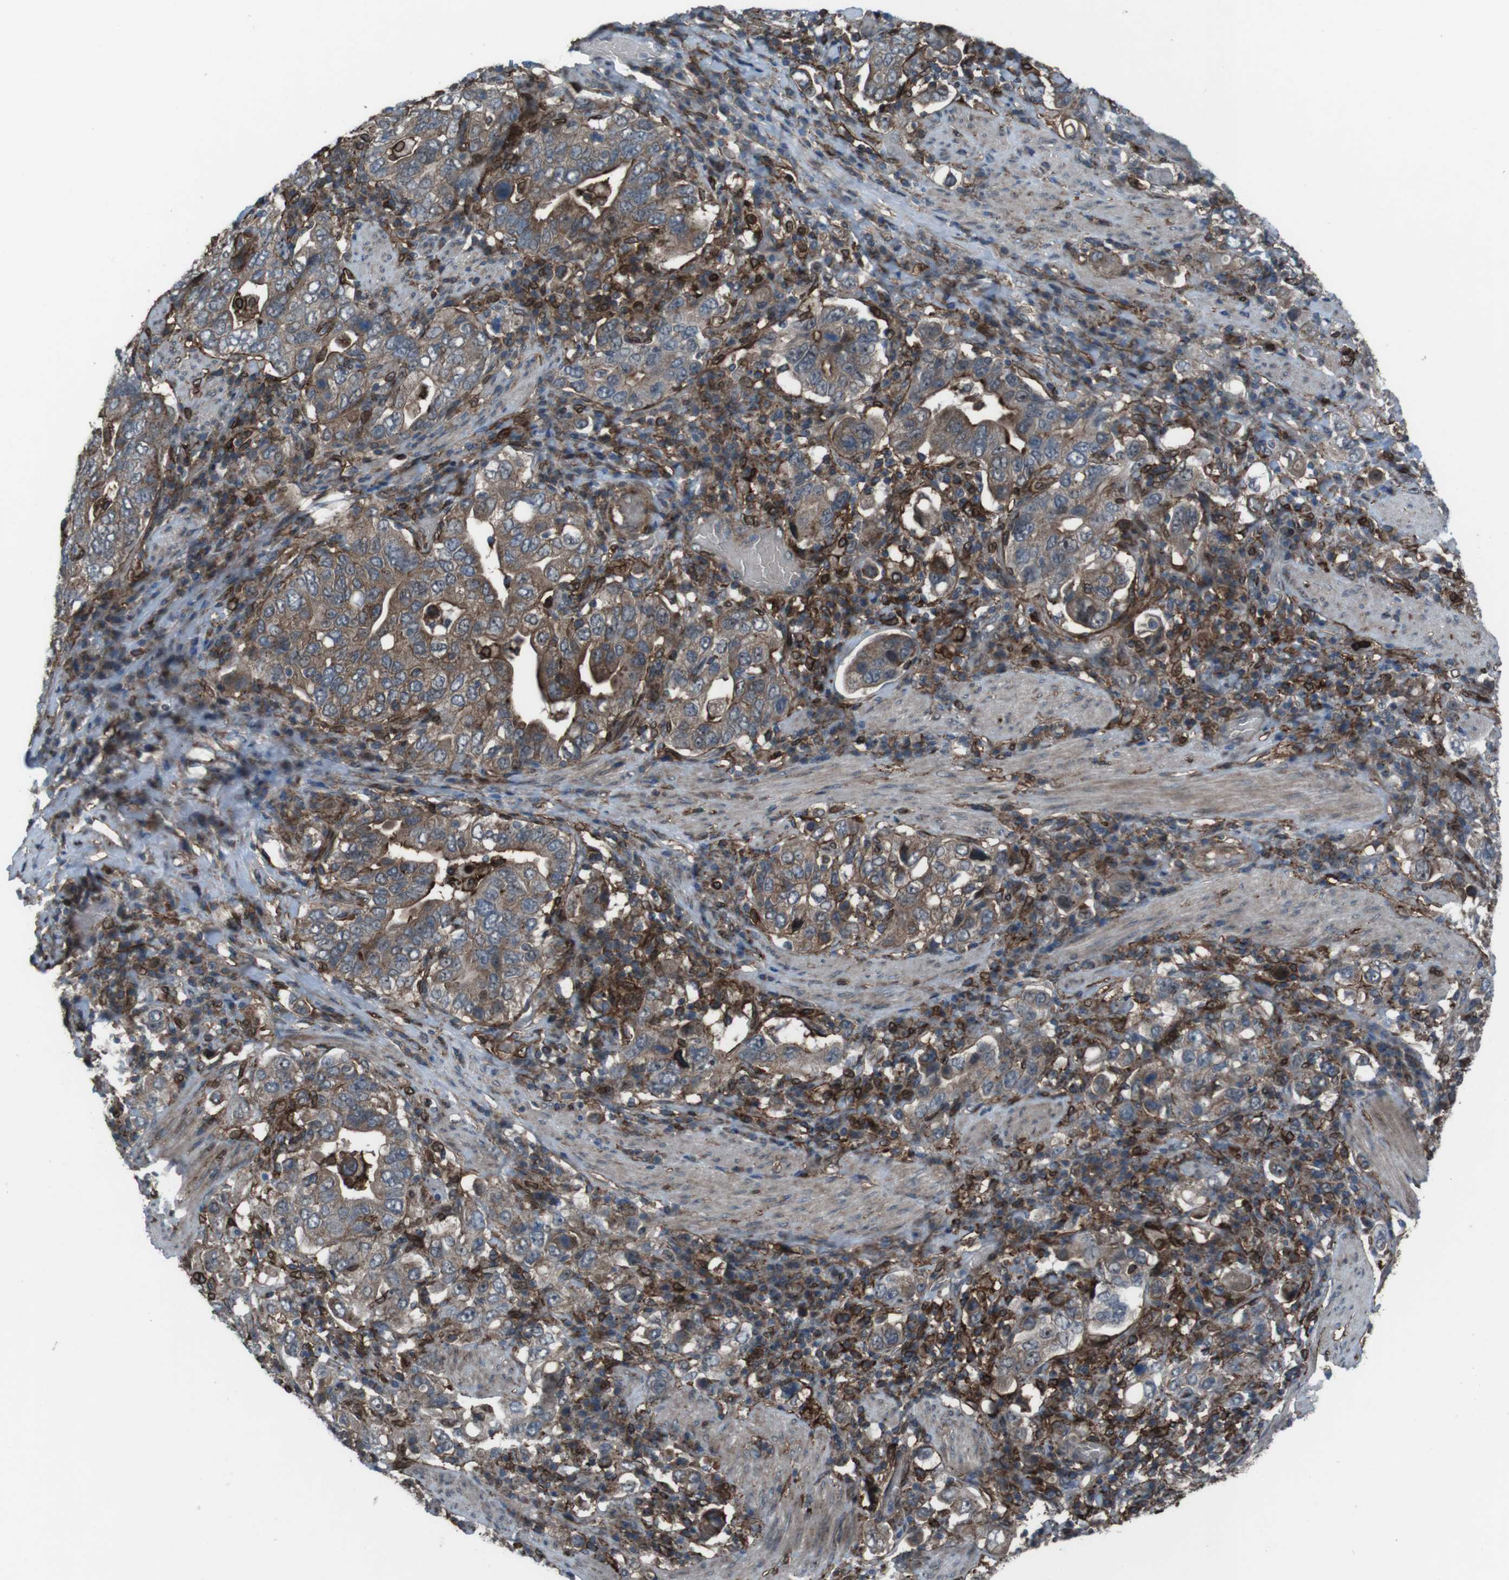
{"staining": {"intensity": "moderate", "quantity": ">75%", "location": "cytoplasmic/membranous"}, "tissue": "stomach cancer", "cell_type": "Tumor cells", "image_type": "cancer", "snomed": [{"axis": "morphology", "description": "Adenocarcinoma, NOS"}, {"axis": "topography", "description": "Stomach, upper"}], "caption": "Protein staining of stomach cancer tissue reveals moderate cytoplasmic/membranous expression in approximately >75% of tumor cells. Using DAB (brown) and hematoxylin (blue) stains, captured at high magnification using brightfield microscopy.", "gene": "GDF10", "patient": {"sex": "male", "age": 62}}